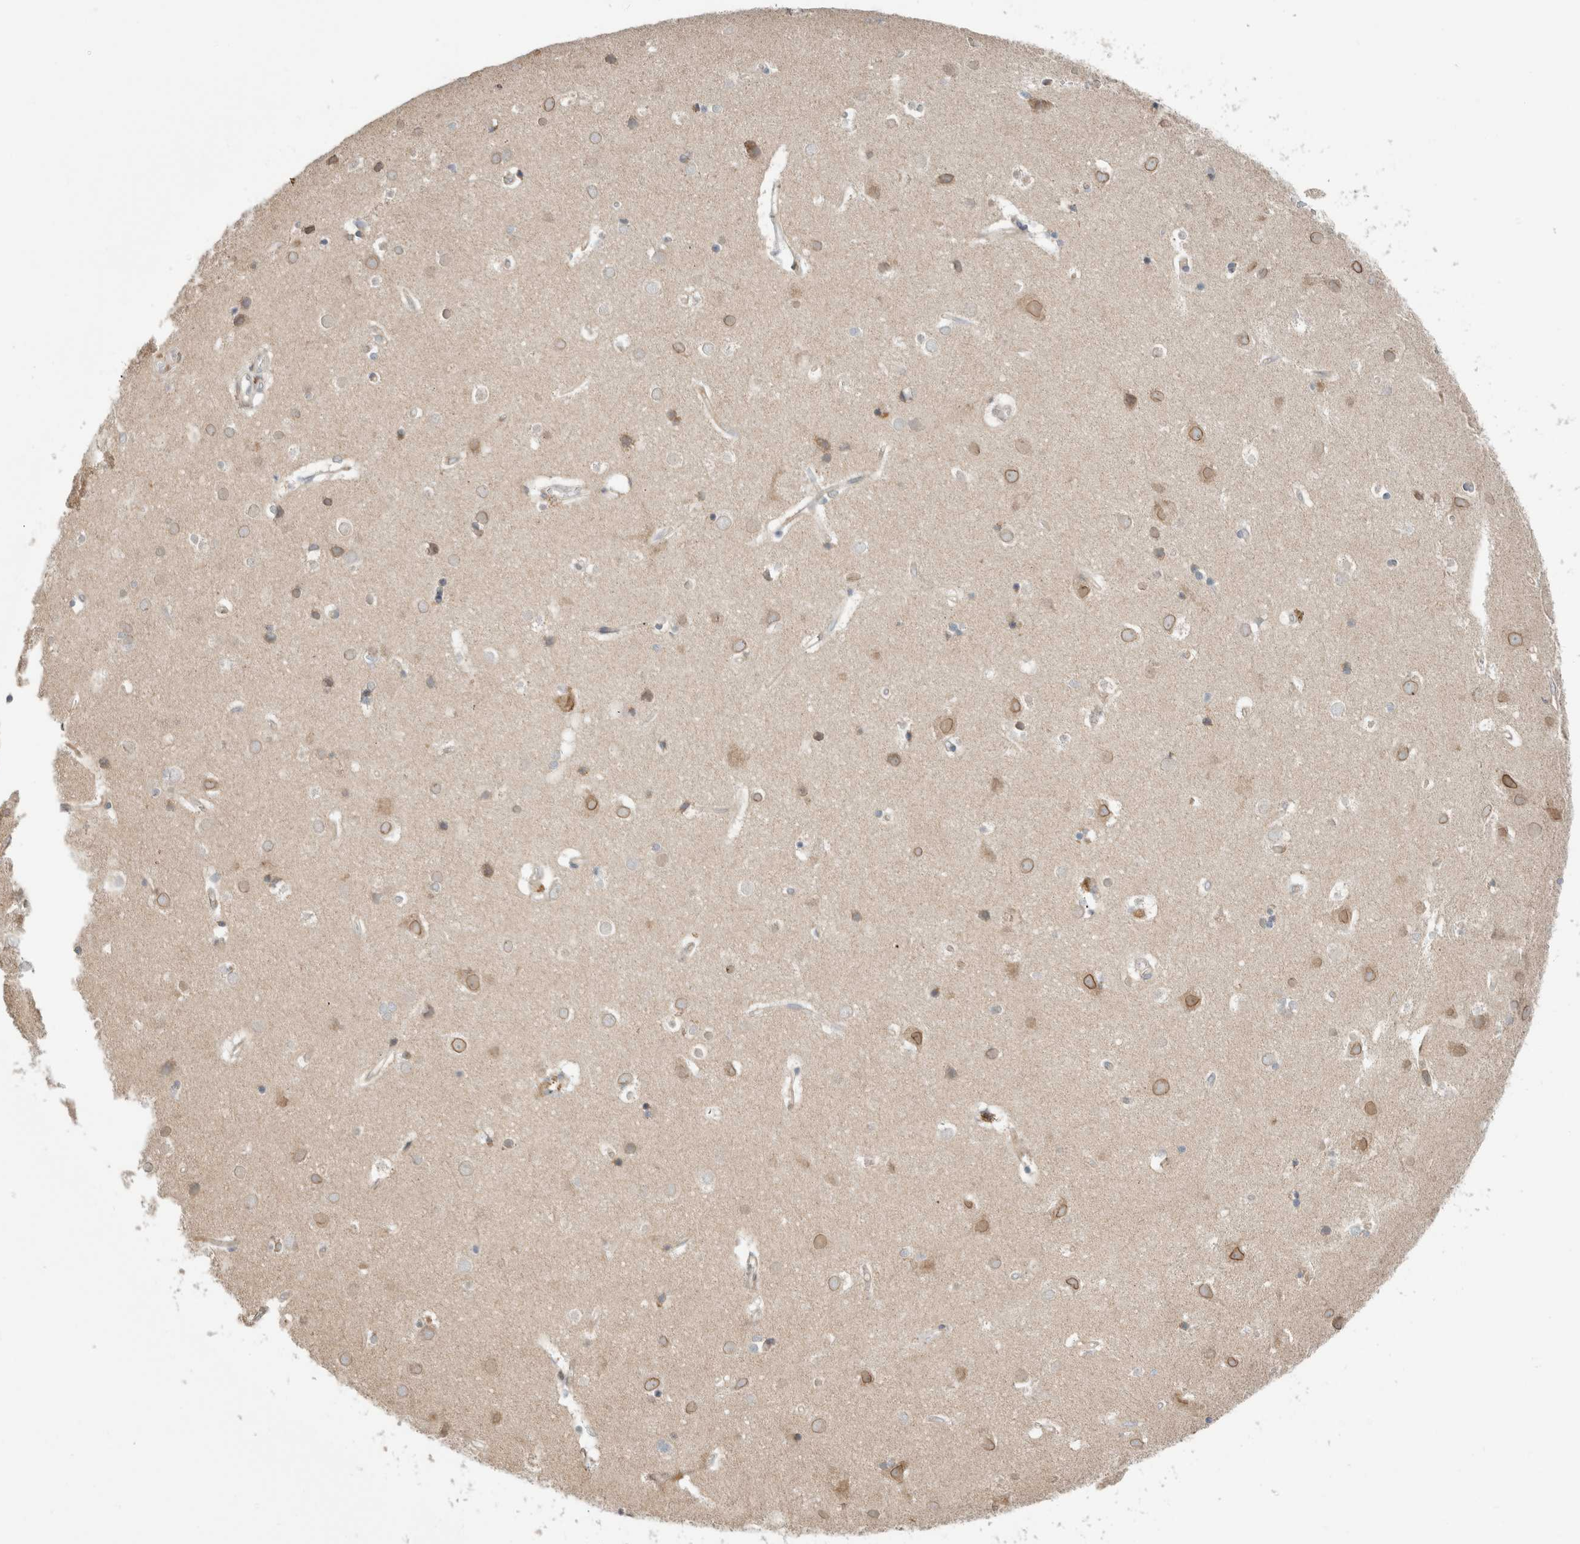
{"staining": {"intensity": "negative", "quantity": "none", "location": "none"}, "tissue": "cerebral cortex", "cell_type": "Endothelial cells", "image_type": "normal", "snomed": [{"axis": "morphology", "description": "Normal tissue, NOS"}, {"axis": "topography", "description": "Cerebral cortex"}], "caption": "High magnification brightfield microscopy of normal cerebral cortex stained with DAB (3,3'-diaminobenzidine) (brown) and counterstained with hematoxylin (blue): endothelial cells show no significant staining.", "gene": "KPNA5", "patient": {"sex": "male", "age": 54}}